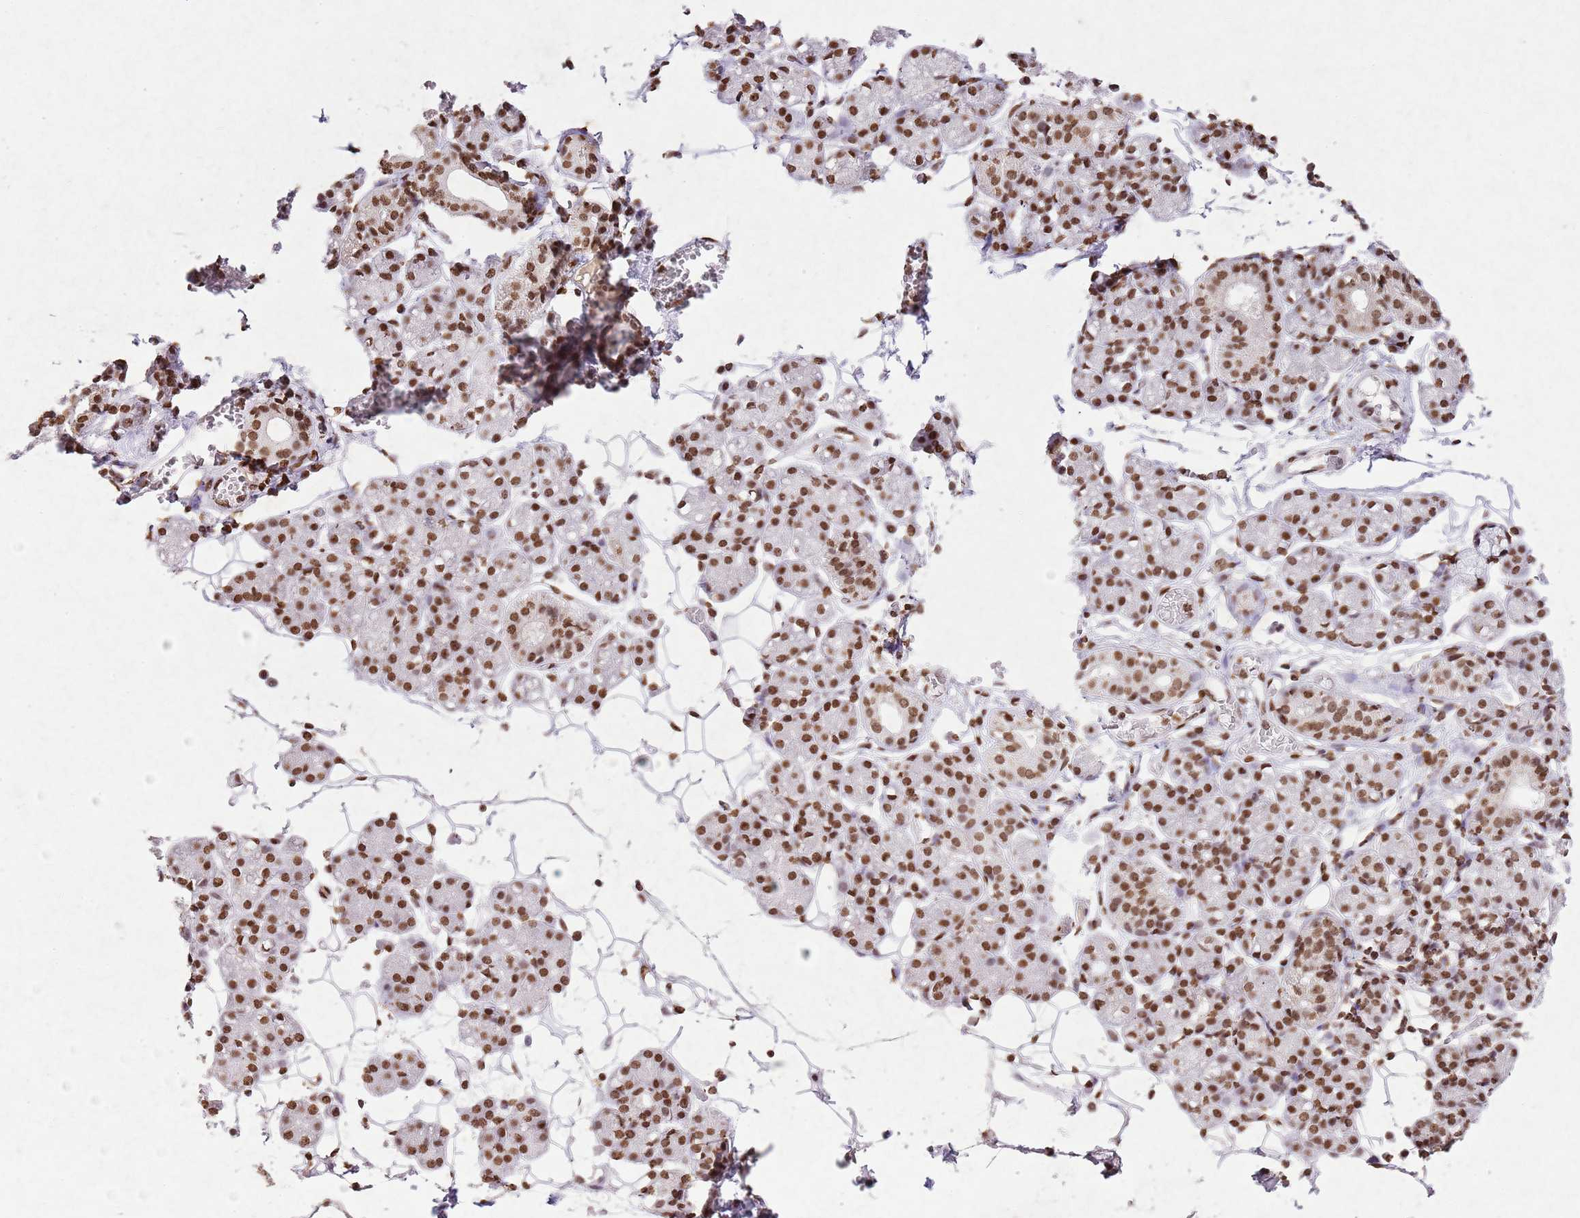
{"staining": {"intensity": "strong", "quantity": ">75%", "location": "nuclear"}, "tissue": "salivary gland", "cell_type": "Glandular cells", "image_type": "normal", "snomed": [{"axis": "morphology", "description": "Normal tissue, NOS"}, {"axis": "topography", "description": "Salivary gland"}], "caption": "IHC photomicrograph of benign salivary gland stained for a protein (brown), which demonstrates high levels of strong nuclear staining in about >75% of glandular cells.", "gene": "BMAL1", "patient": {"sex": "male", "age": 63}}